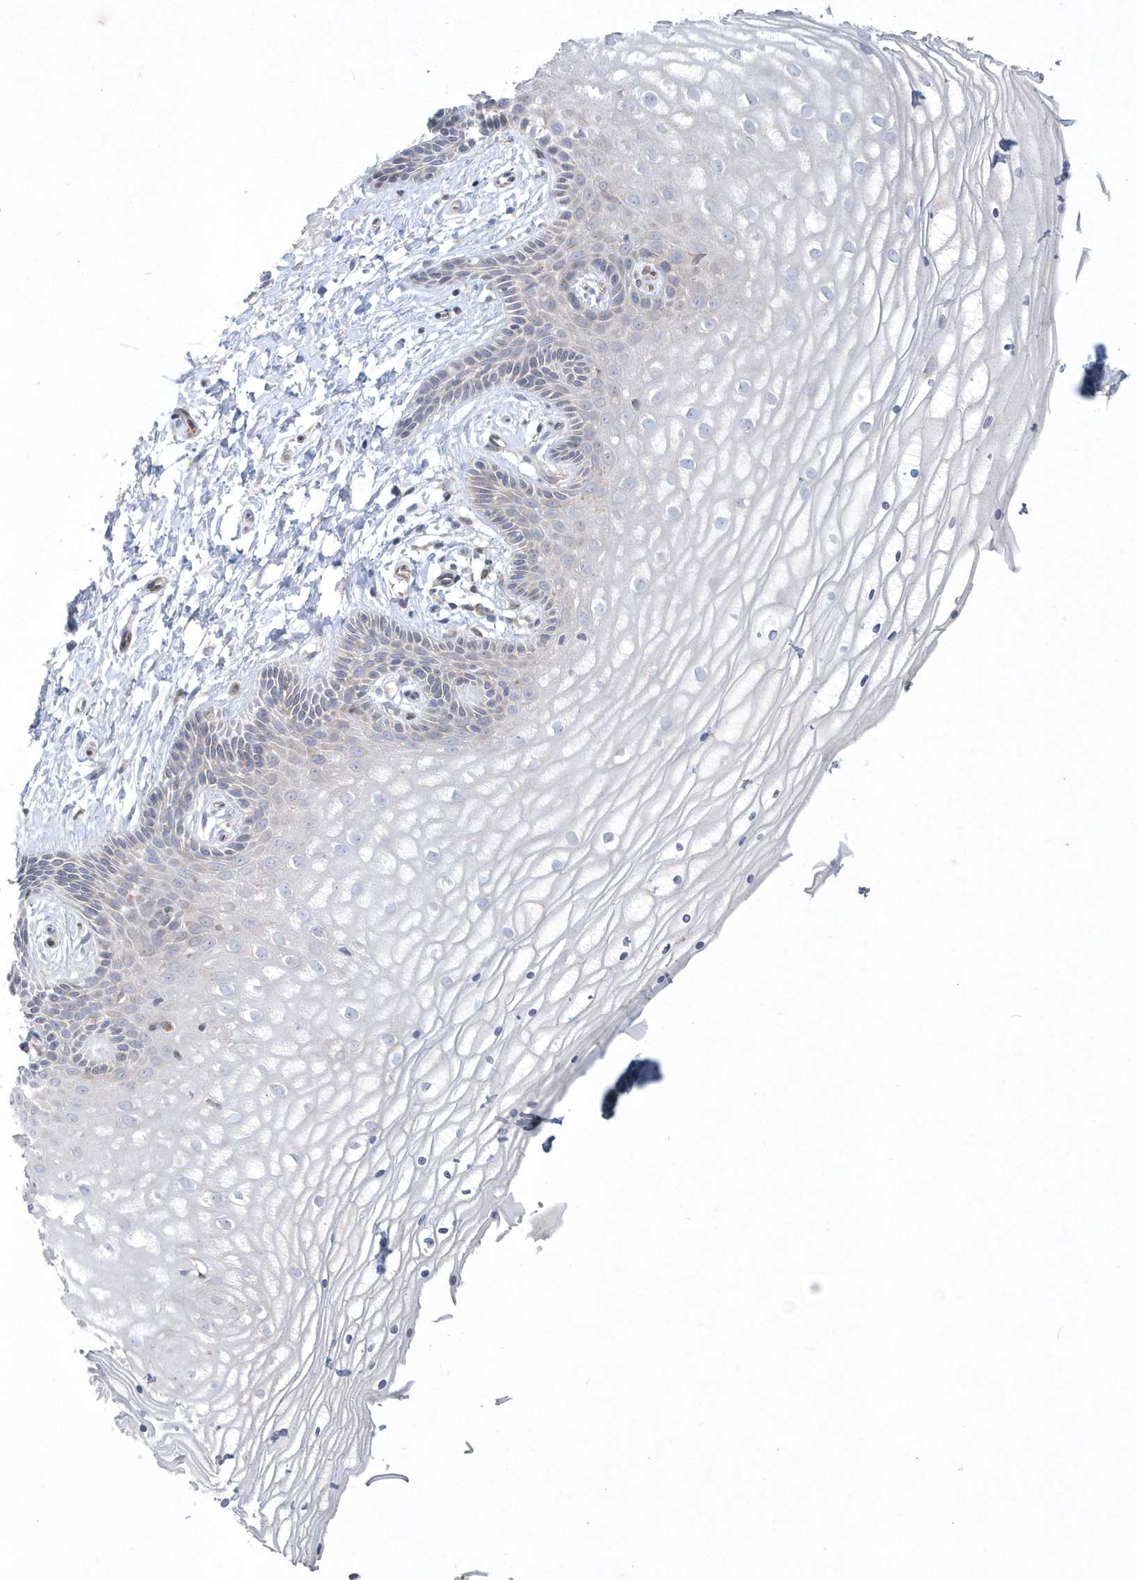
{"staining": {"intensity": "negative", "quantity": "none", "location": "none"}, "tissue": "vagina", "cell_type": "Squamous epithelial cells", "image_type": "normal", "snomed": [{"axis": "morphology", "description": "Normal tissue, NOS"}, {"axis": "topography", "description": "Vagina"}, {"axis": "topography", "description": "Cervix"}], "caption": "Immunohistochemistry (IHC) histopathology image of unremarkable vagina: vagina stained with DAB (3,3'-diaminobenzidine) reveals no significant protein expression in squamous epithelial cells.", "gene": "DGAT1", "patient": {"sex": "female", "age": 40}}